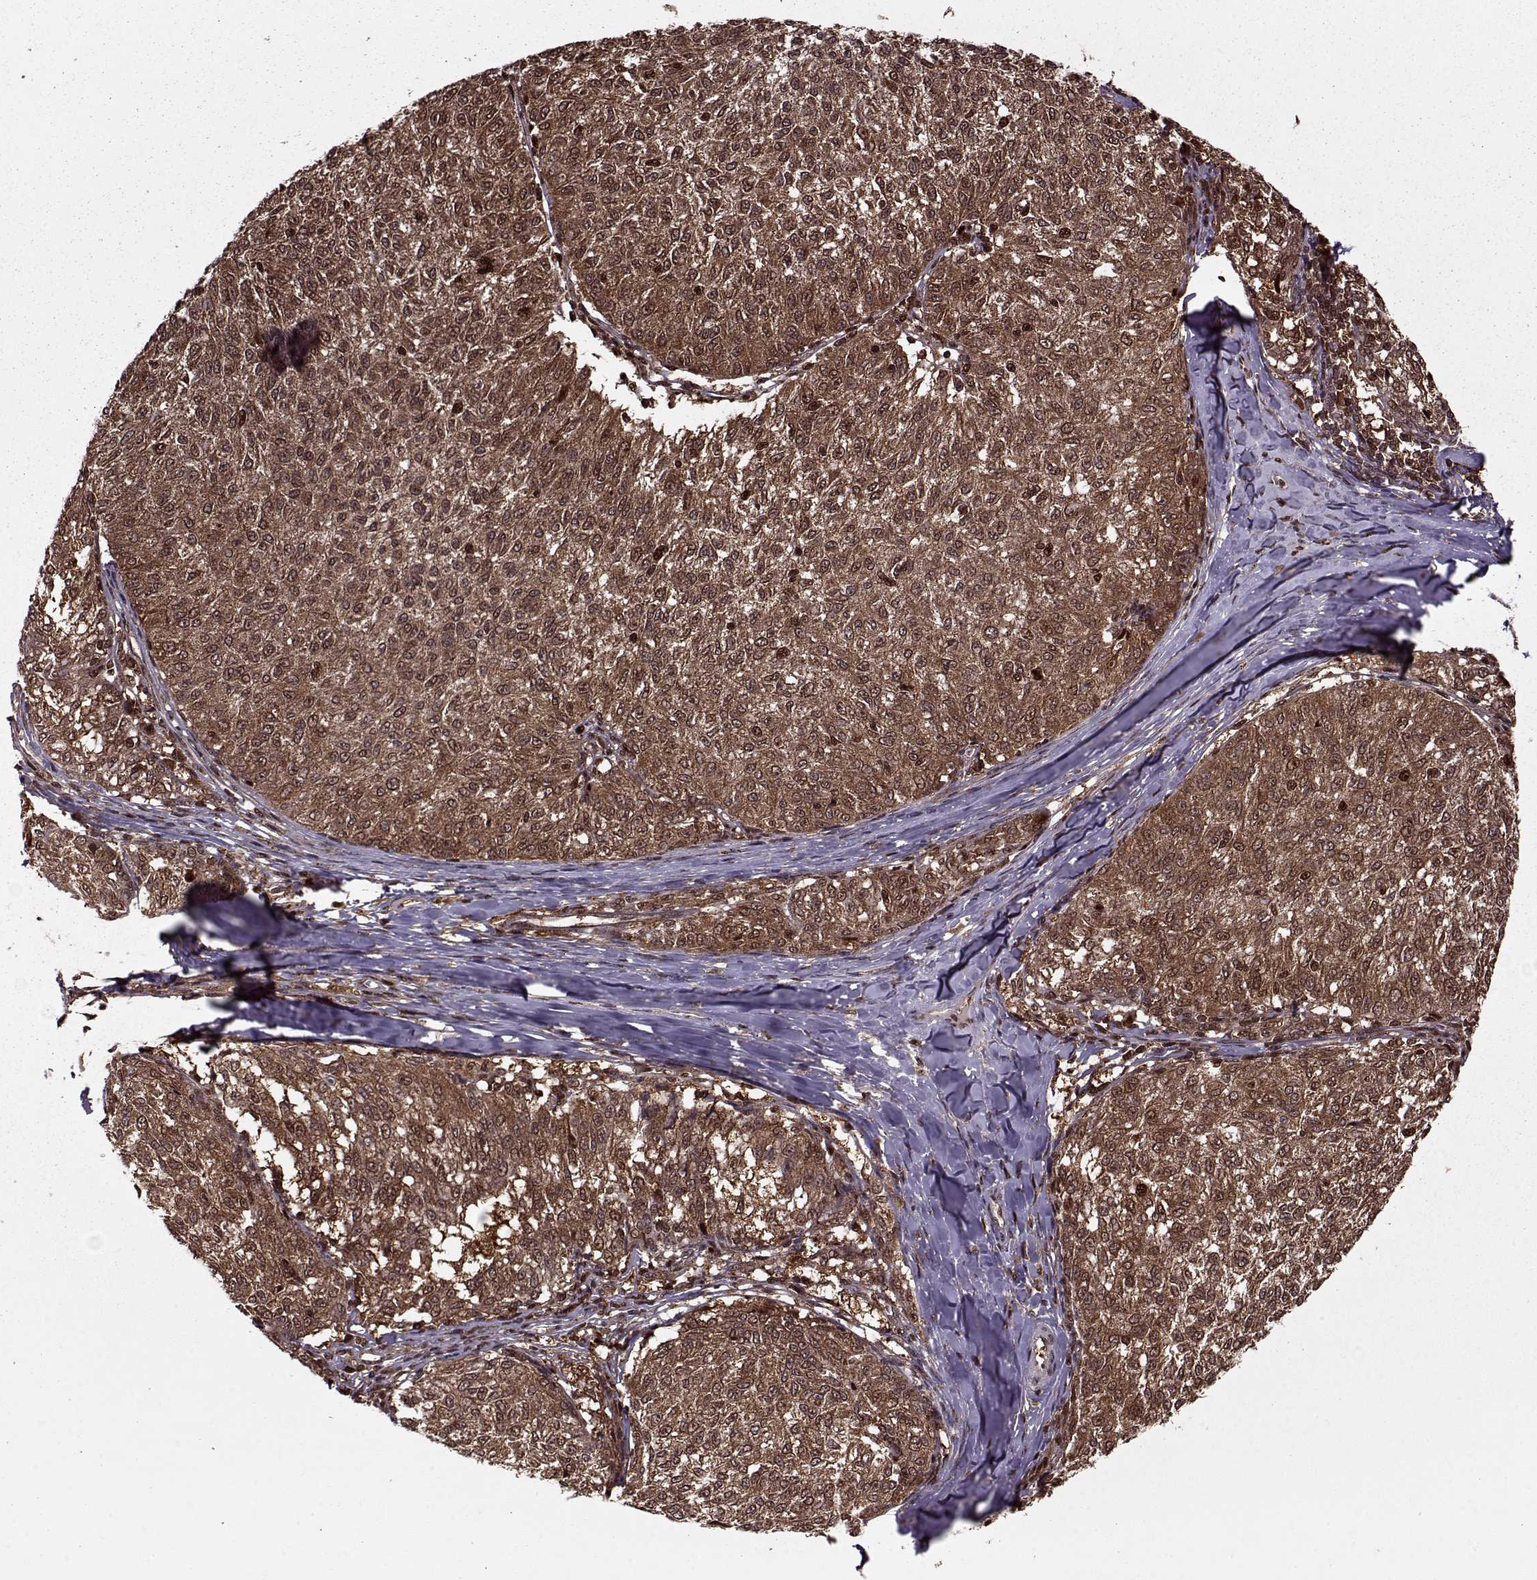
{"staining": {"intensity": "strong", "quantity": ">75%", "location": "cytoplasmic/membranous,nuclear"}, "tissue": "melanoma", "cell_type": "Tumor cells", "image_type": "cancer", "snomed": [{"axis": "morphology", "description": "Malignant melanoma, NOS"}, {"axis": "topography", "description": "Skin"}], "caption": "Immunohistochemical staining of human malignant melanoma displays high levels of strong cytoplasmic/membranous and nuclear protein positivity in approximately >75% of tumor cells.", "gene": "PSMA7", "patient": {"sex": "female", "age": 72}}